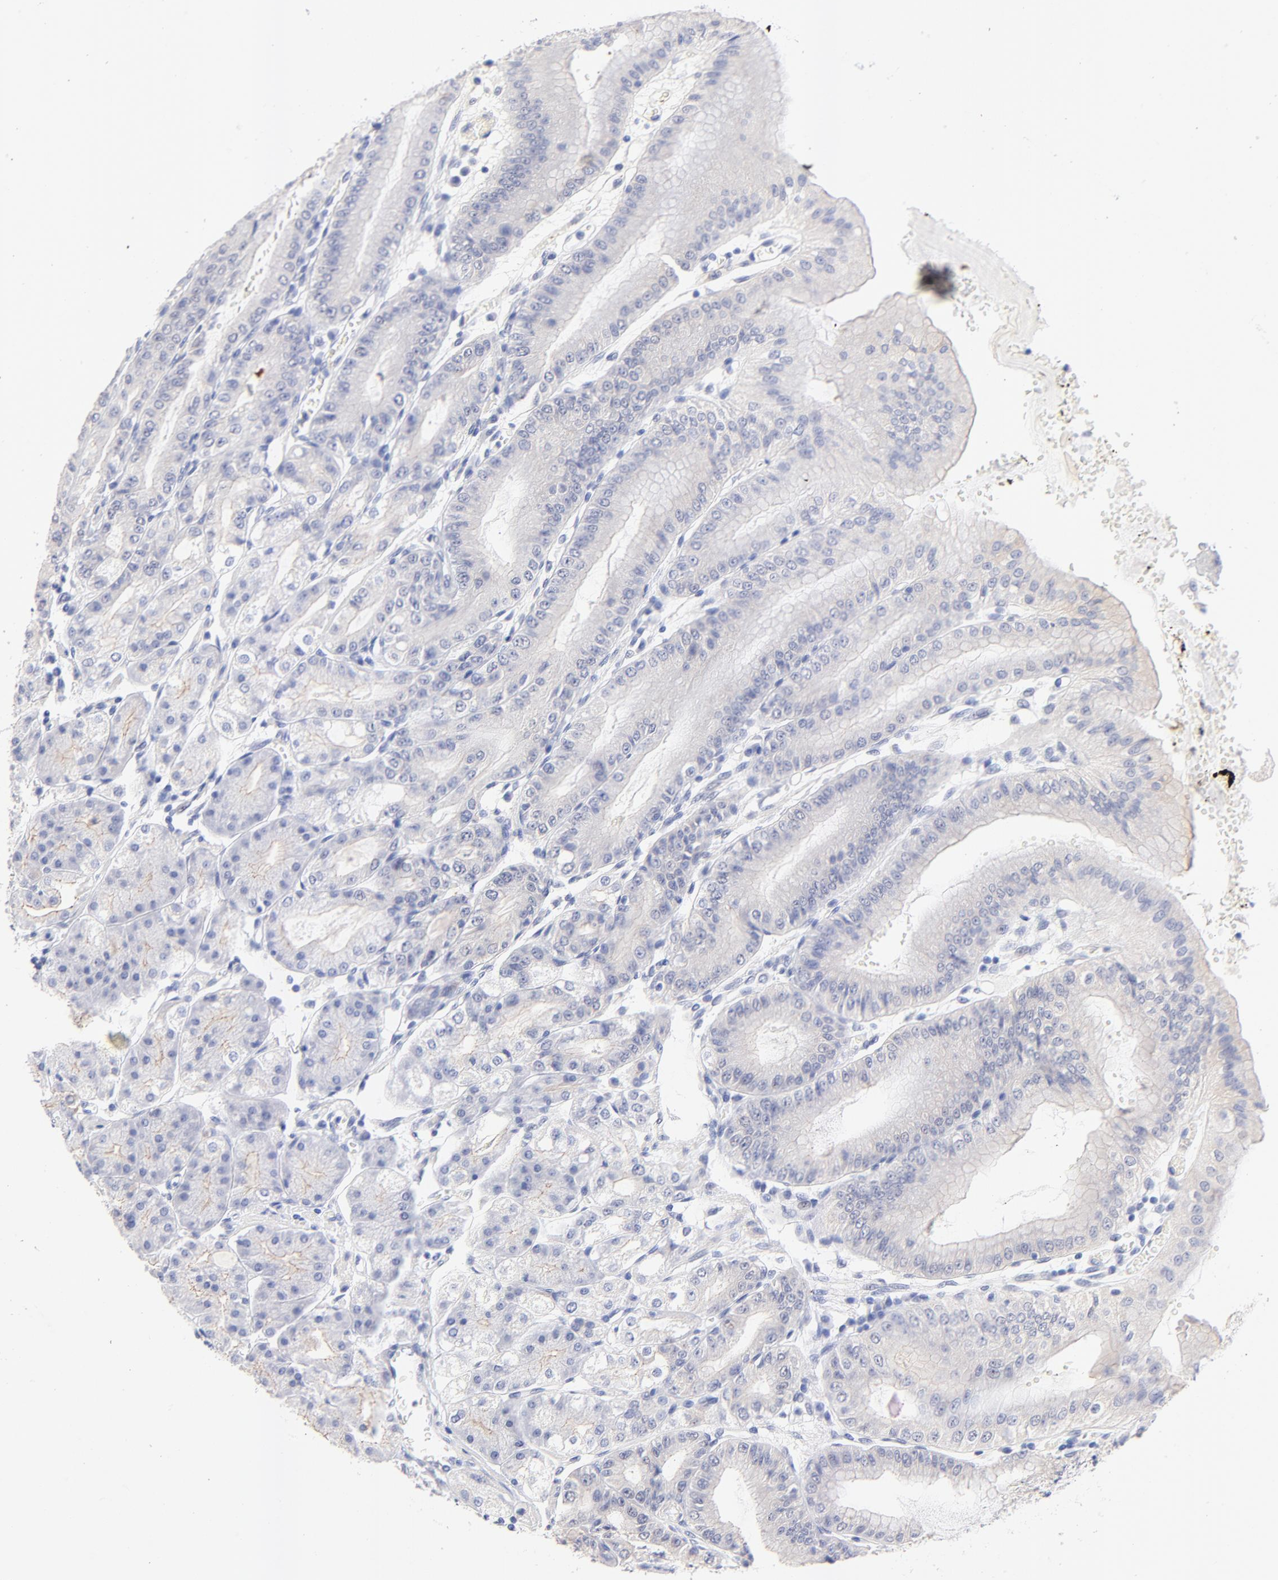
{"staining": {"intensity": "negative", "quantity": "none", "location": "none"}, "tissue": "stomach", "cell_type": "Glandular cells", "image_type": "normal", "snomed": [{"axis": "morphology", "description": "Normal tissue, NOS"}, {"axis": "topography", "description": "Stomach, lower"}], "caption": "High magnification brightfield microscopy of normal stomach stained with DAB (brown) and counterstained with hematoxylin (blue): glandular cells show no significant expression. (Immunohistochemistry (ihc), brightfield microscopy, high magnification).", "gene": "FAM117B", "patient": {"sex": "male", "age": 71}}